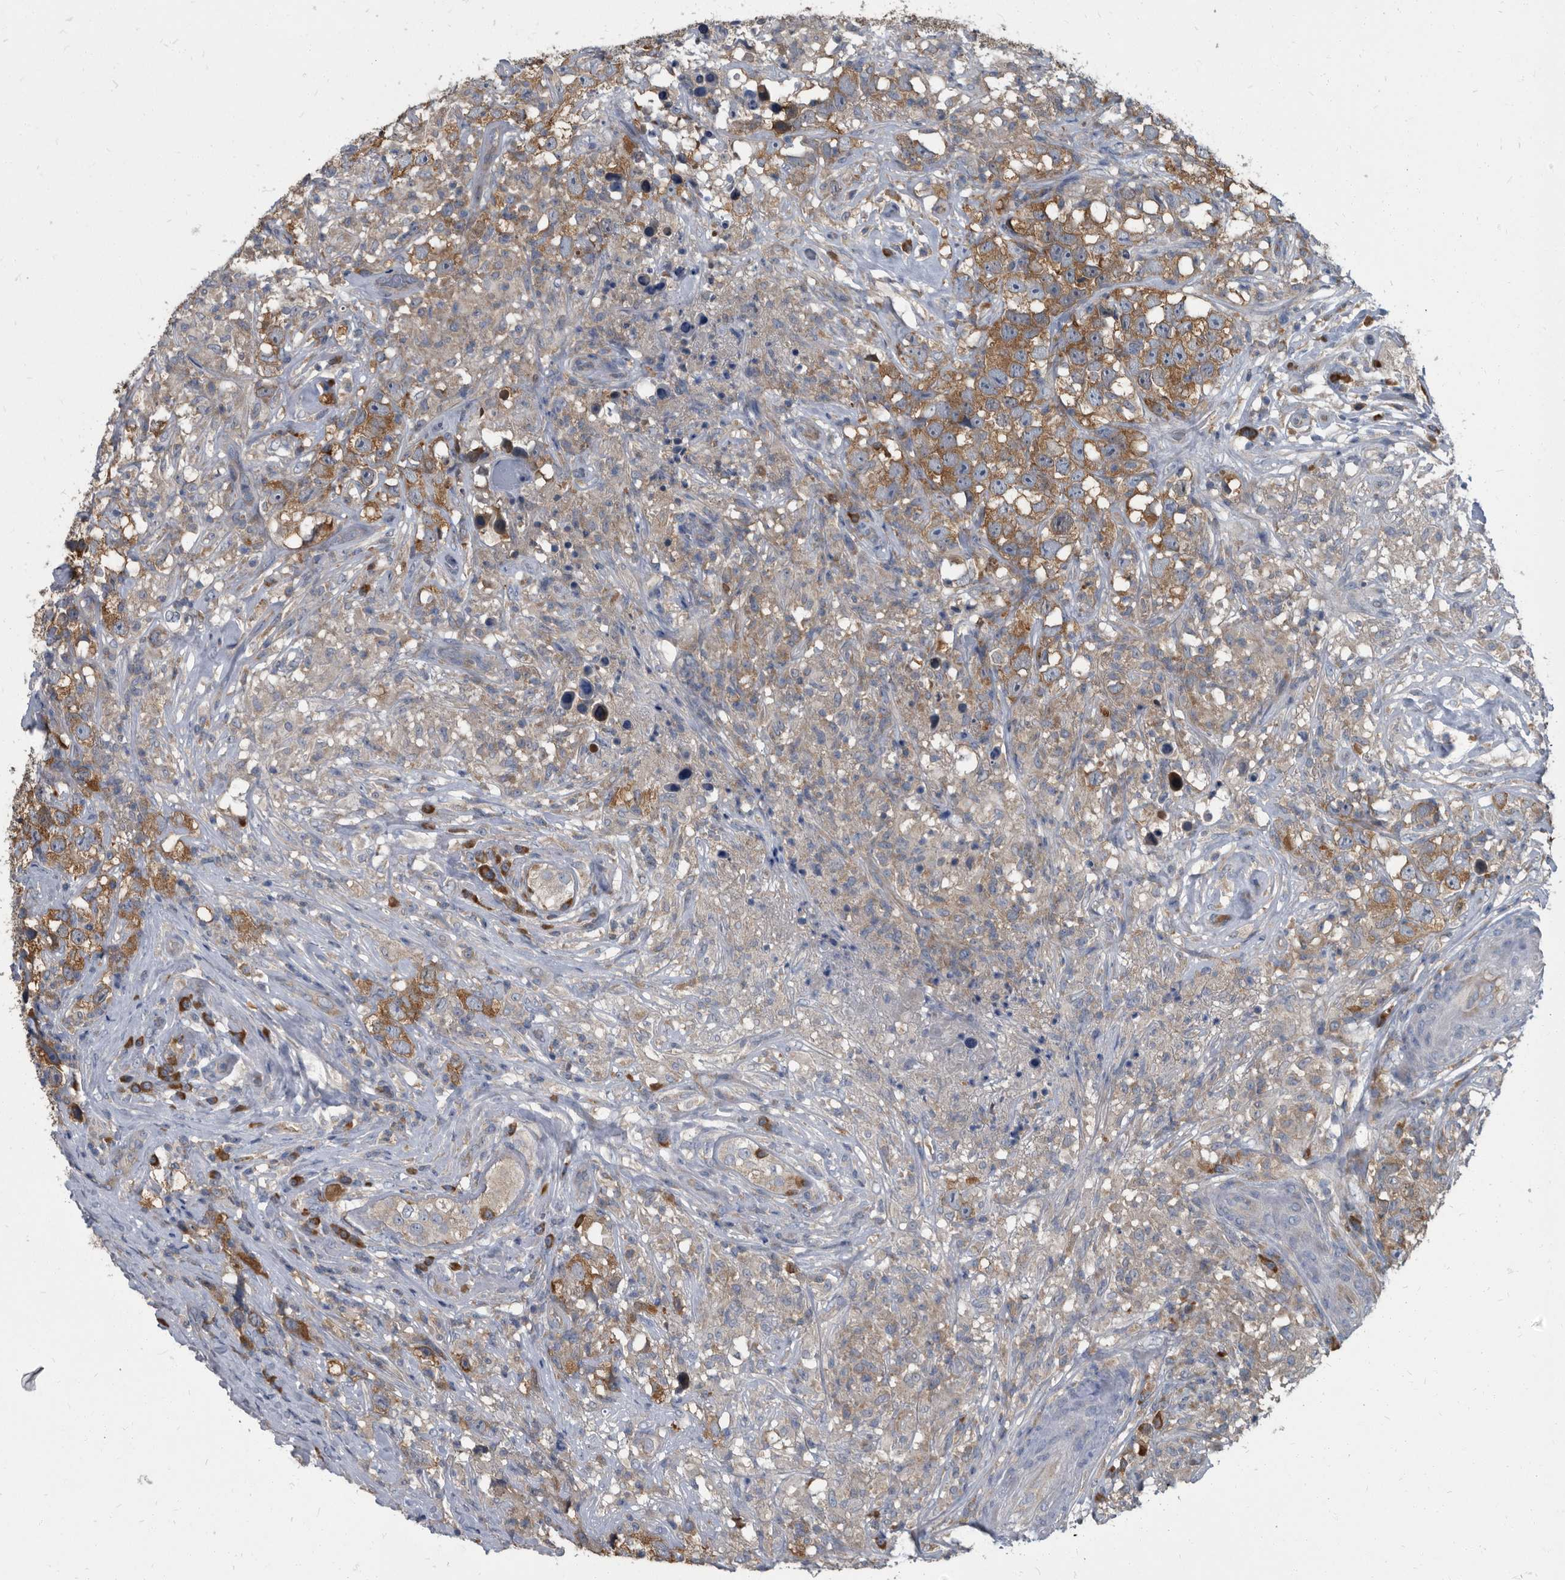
{"staining": {"intensity": "strong", "quantity": "<25%", "location": "cytoplasmic/membranous"}, "tissue": "testis cancer", "cell_type": "Tumor cells", "image_type": "cancer", "snomed": [{"axis": "morphology", "description": "Seminoma, NOS"}, {"axis": "topography", "description": "Testis"}], "caption": "A brown stain shows strong cytoplasmic/membranous positivity of a protein in testis cancer tumor cells. Immunohistochemistry stains the protein of interest in brown and the nuclei are stained blue.", "gene": "CDV3", "patient": {"sex": "male", "age": 49}}